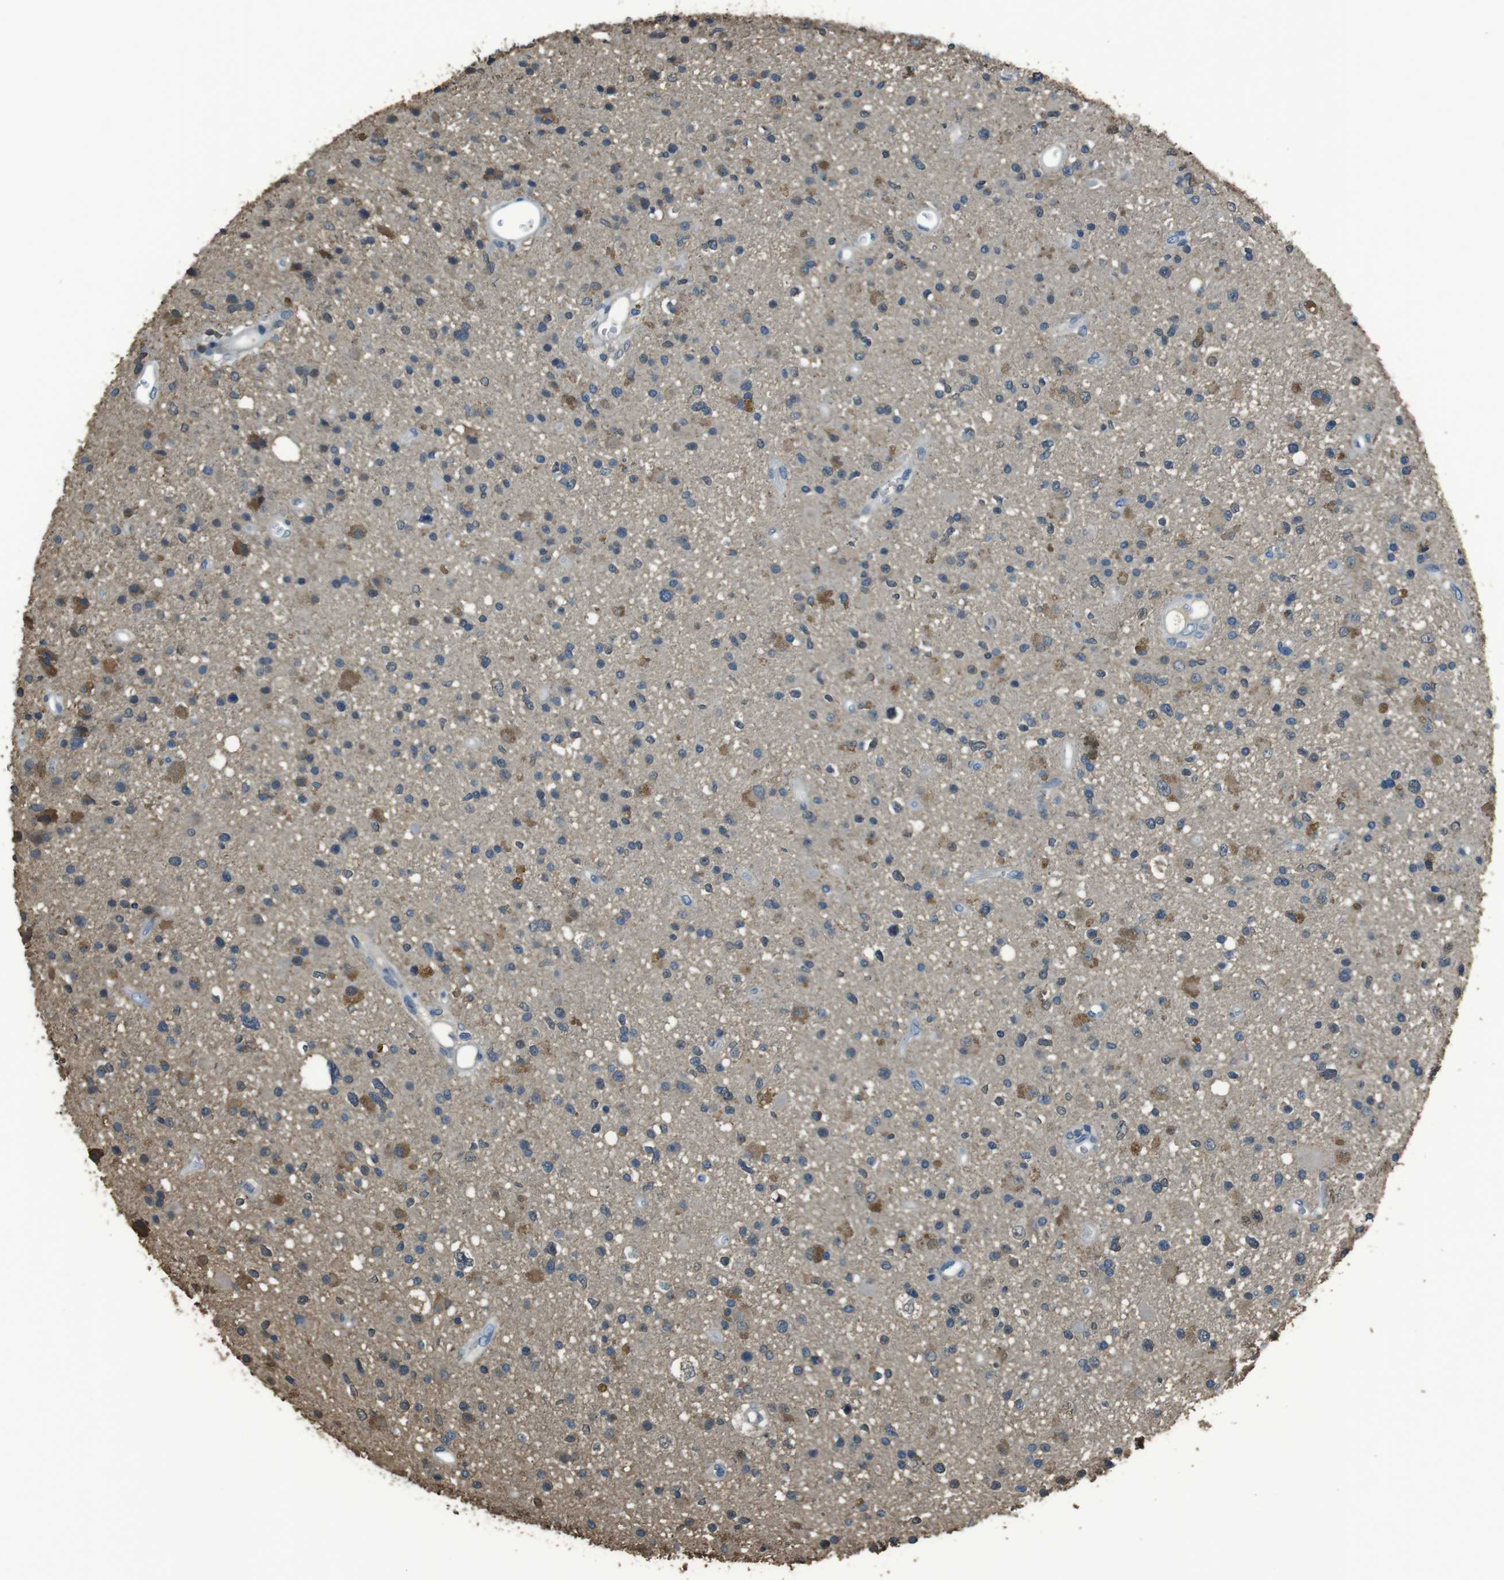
{"staining": {"intensity": "moderate", "quantity": "<25%", "location": "cytoplasmic/membranous"}, "tissue": "glioma", "cell_type": "Tumor cells", "image_type": "cancer", "snomed": [{"axis": "morphology", "description": "Glioma, malignant, High grade"}, {"axis": "topography", "description": "Brain"}], "caption": "The immunohistochemical stain labels moderate cytoplasmic/membranous expression in tumor cells of glioma tissue.", "gene": "TWSG1", "patient": {"sex": "male", "age": 33}}